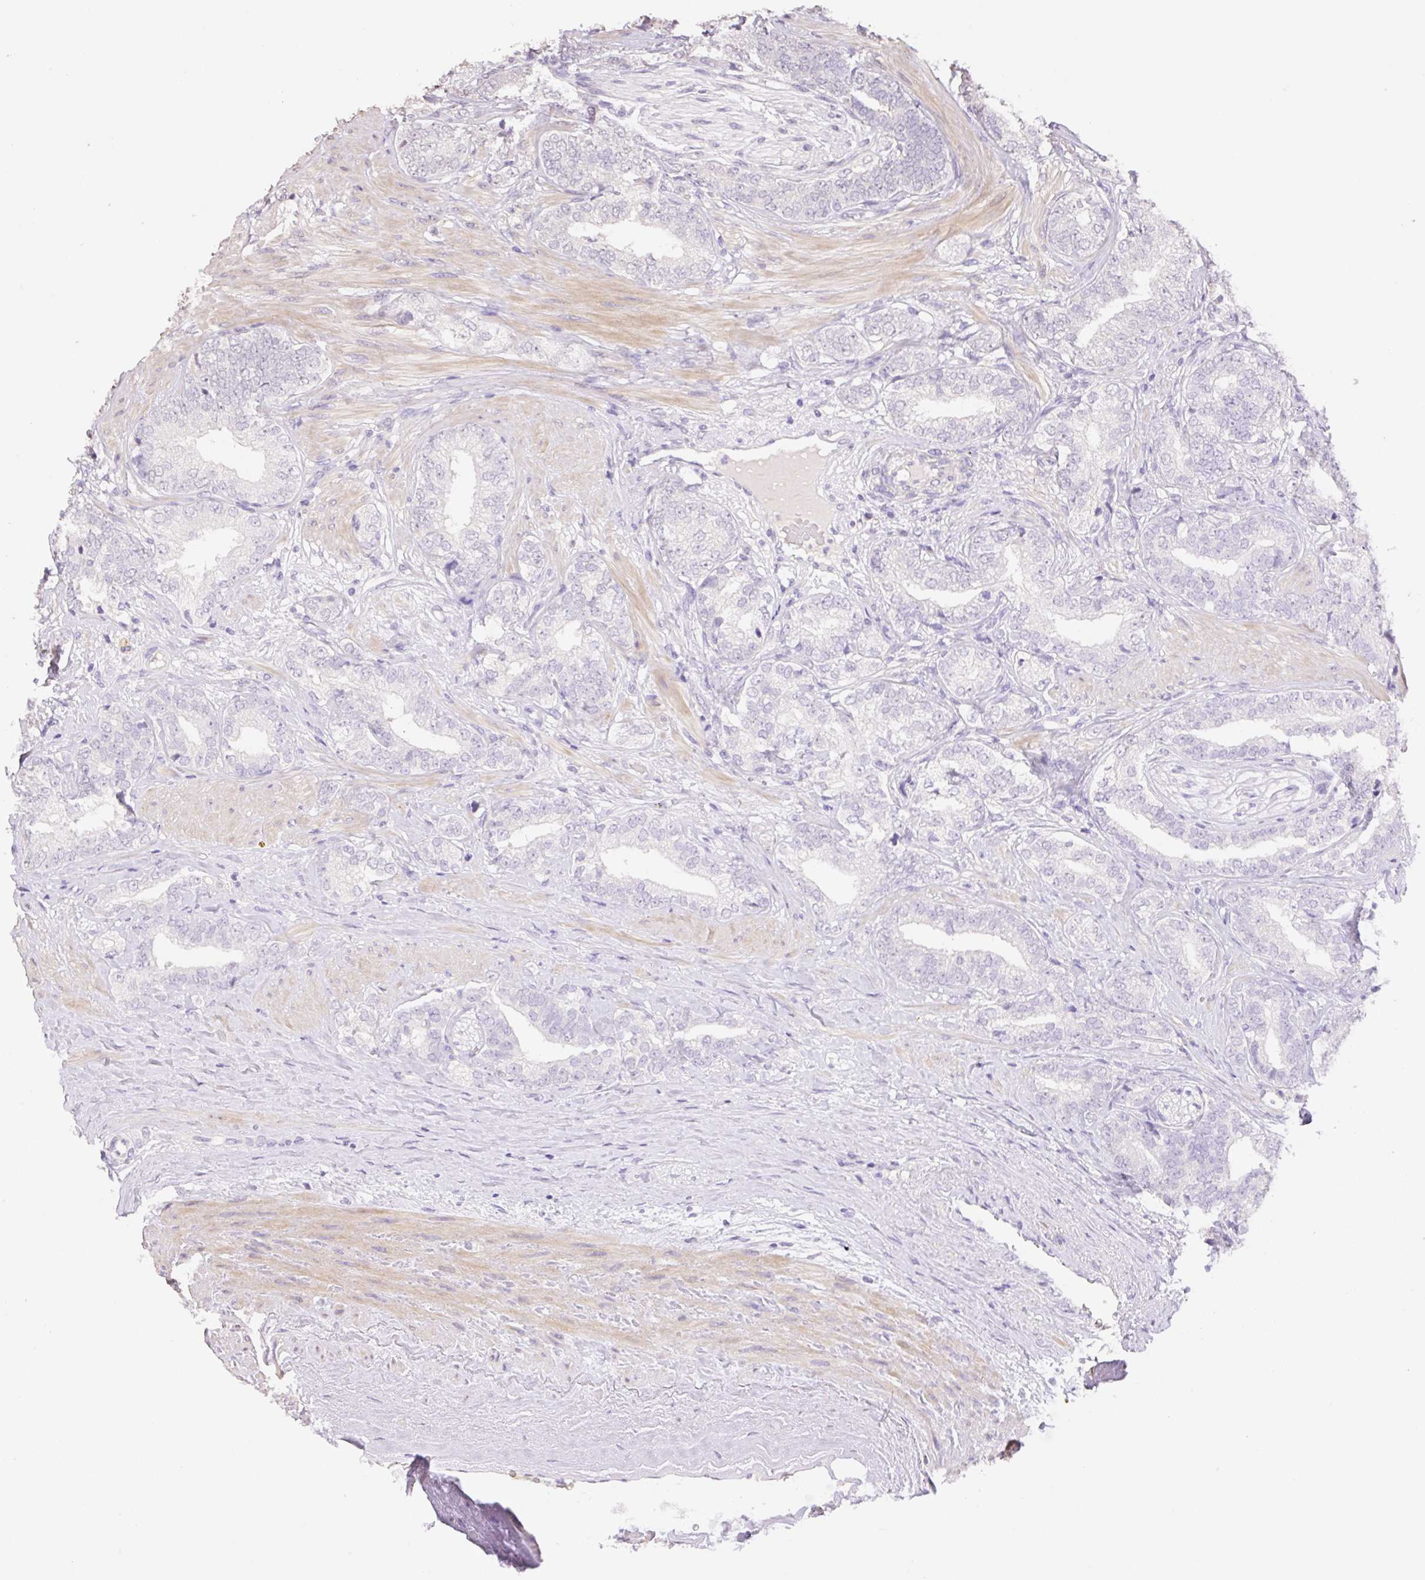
{"staining": {"intensity": "negative", "quantity": "none", "location": "none"}, "tissue": "prostate cancer", "cell_type": "Tumor cells", "image_type": "cancer", "snomed": [{"axis": "morphology", "description": "Adenocarcinoma, High grade"}, {"axis": "topography", "description": "Prostate"}], "caption": "A high-resolution photomicrograph shows immunohistochemistry staining of prostate cancer, which exhibits no significant positivity in tumor cells.", "gene": "HCRTR2", "patient": {"sex": "male", "age": 72}}